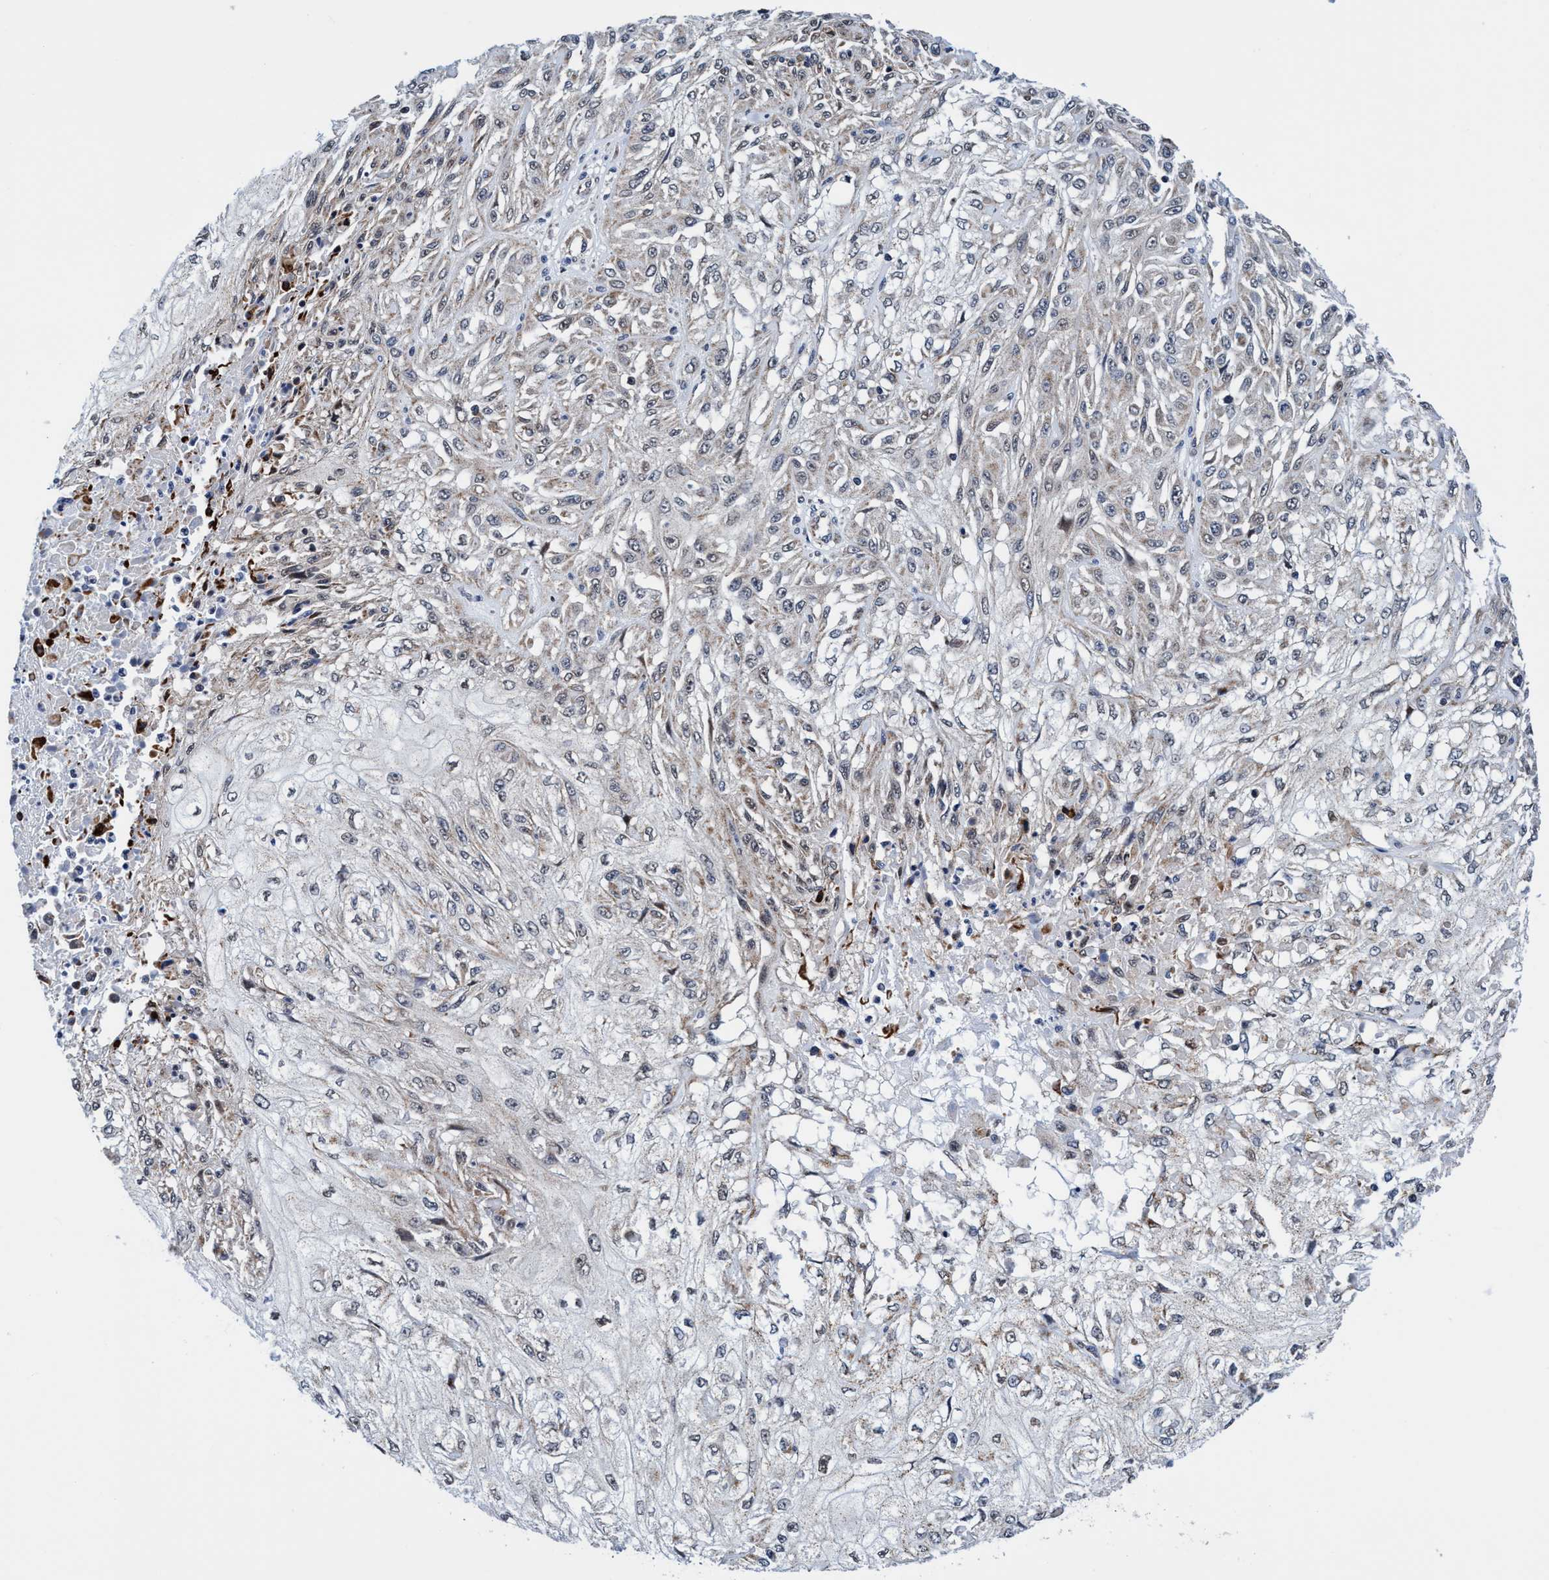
{"staining": {"intensity": "weak", "quantity": "<25%", "location": "cytoplasmic/membranous"}, "tissue": "skin cancer", "cell_type": "Tumor cells", "image_type": "cancer", "snomed": [{"axis": "morphology", "description": "Squamous cell carcinoma, NOS"}, {"axis": "morphology", "description": "Squamous cell carcinoma, metastatic, NOS"}, {"axis": "topography", "description": "Skin"}, {"axis": "topography", "description": "Lymph node"}], "caption": "DAB (3,3'-diaminobenzidine) immunohistochemical staining of skin metastatic squamous cell carcinoma demonstrates no significant expression in tumor cells. (Brightfield microscopy of DAB (3,3'-diaminobenzidine) immunohistochemistry (IHC) at high magnification).", "gene": "AGAP2", "patient": {"sex": "male", "age": 75}}